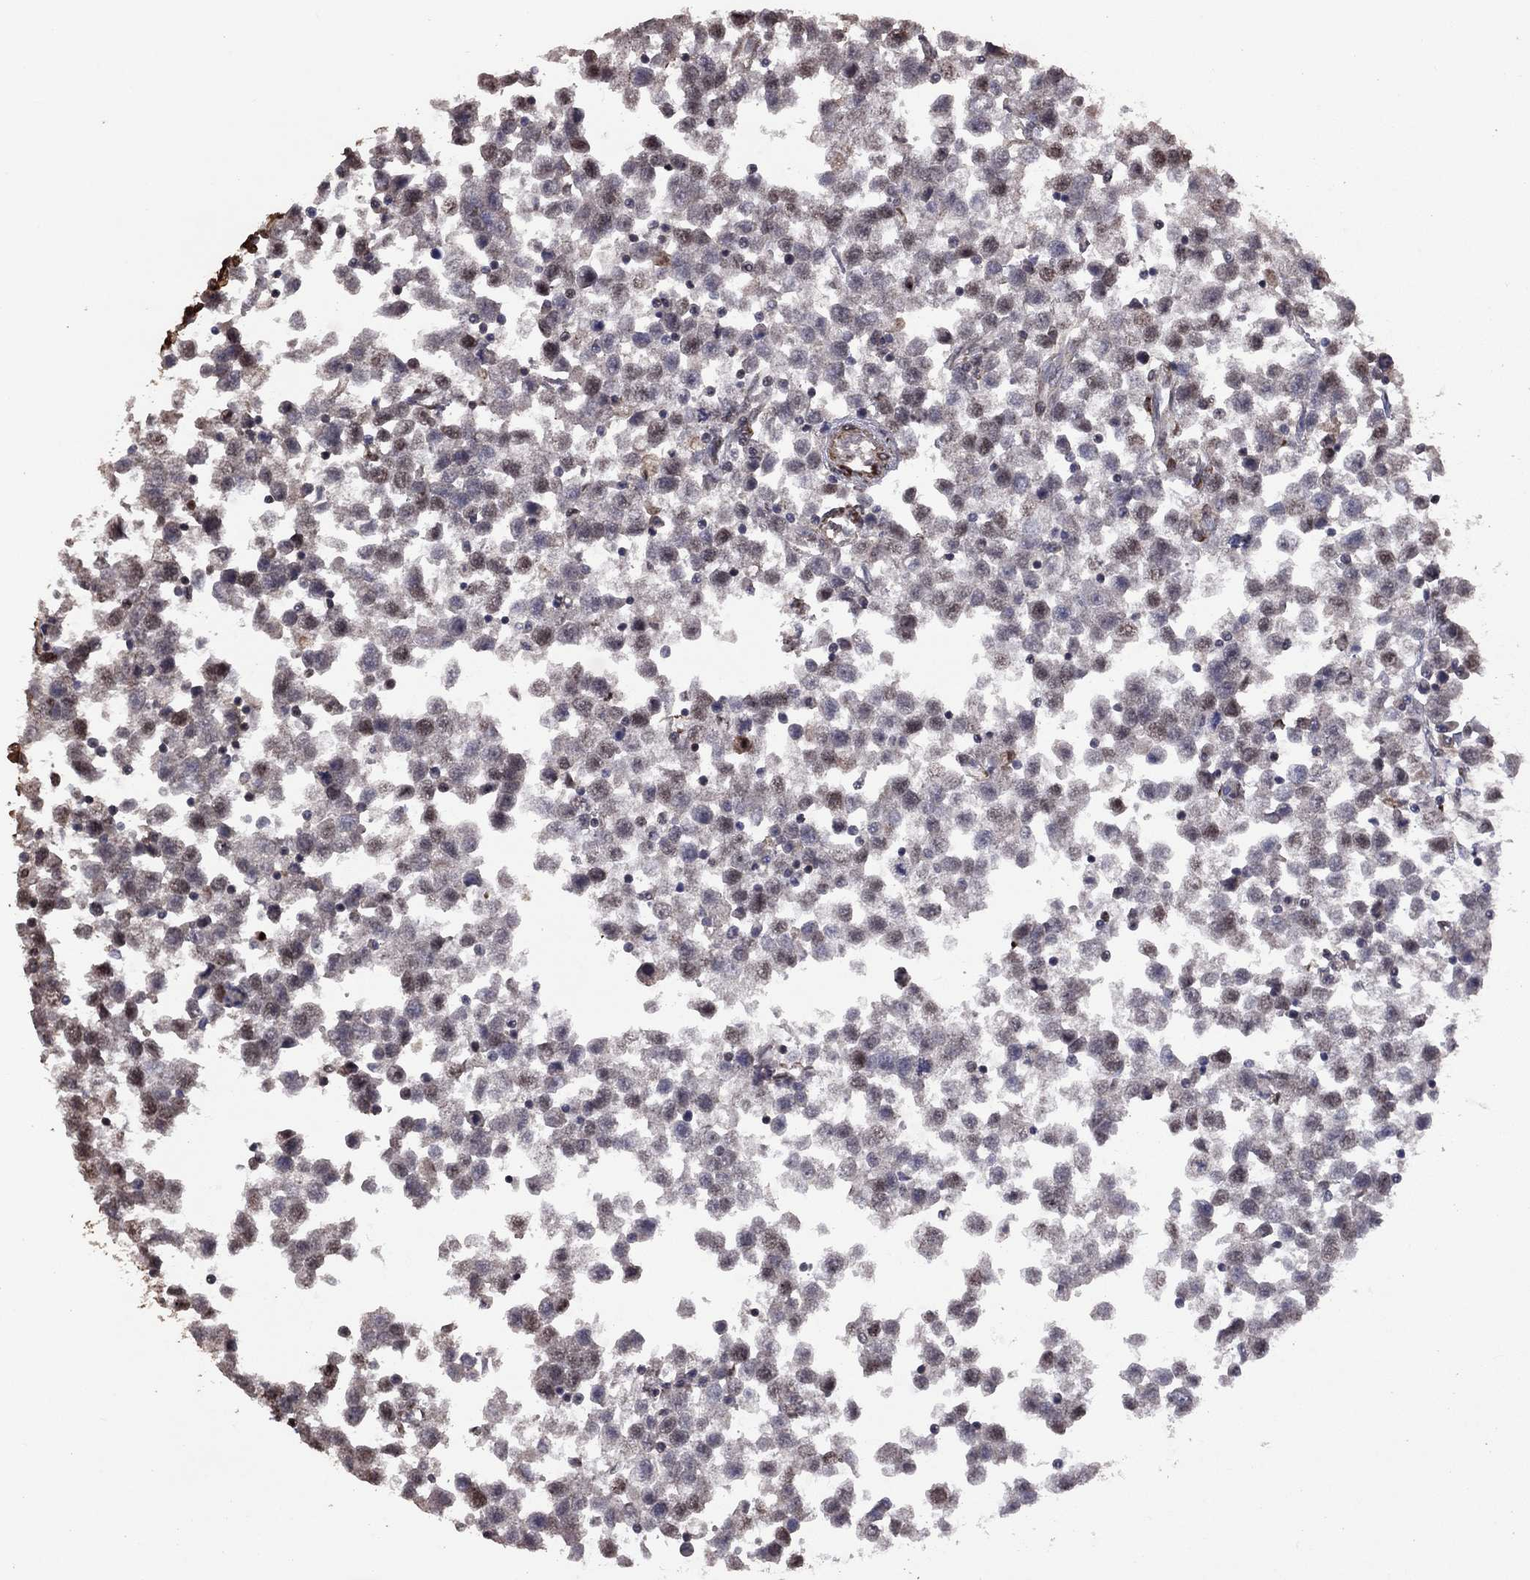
{"staining": {"intensity": "negative", "quantity": "none", "location": "none"}, "tissue": "testis cancer", "cell_type": "Tumor cells", "image_type": "cancer", "snomed": [{"axis": "morphology", "description": "Seminoma, NOS"}, {"axis": "topography", "description": "Testis"}], "caption": "Testis cancer (seminoma) was stained to show a protein in brown. There is no significant expression in tumor cells.", "gene": "COL18A1", "patient": {"sex": "male", "age": 34}}